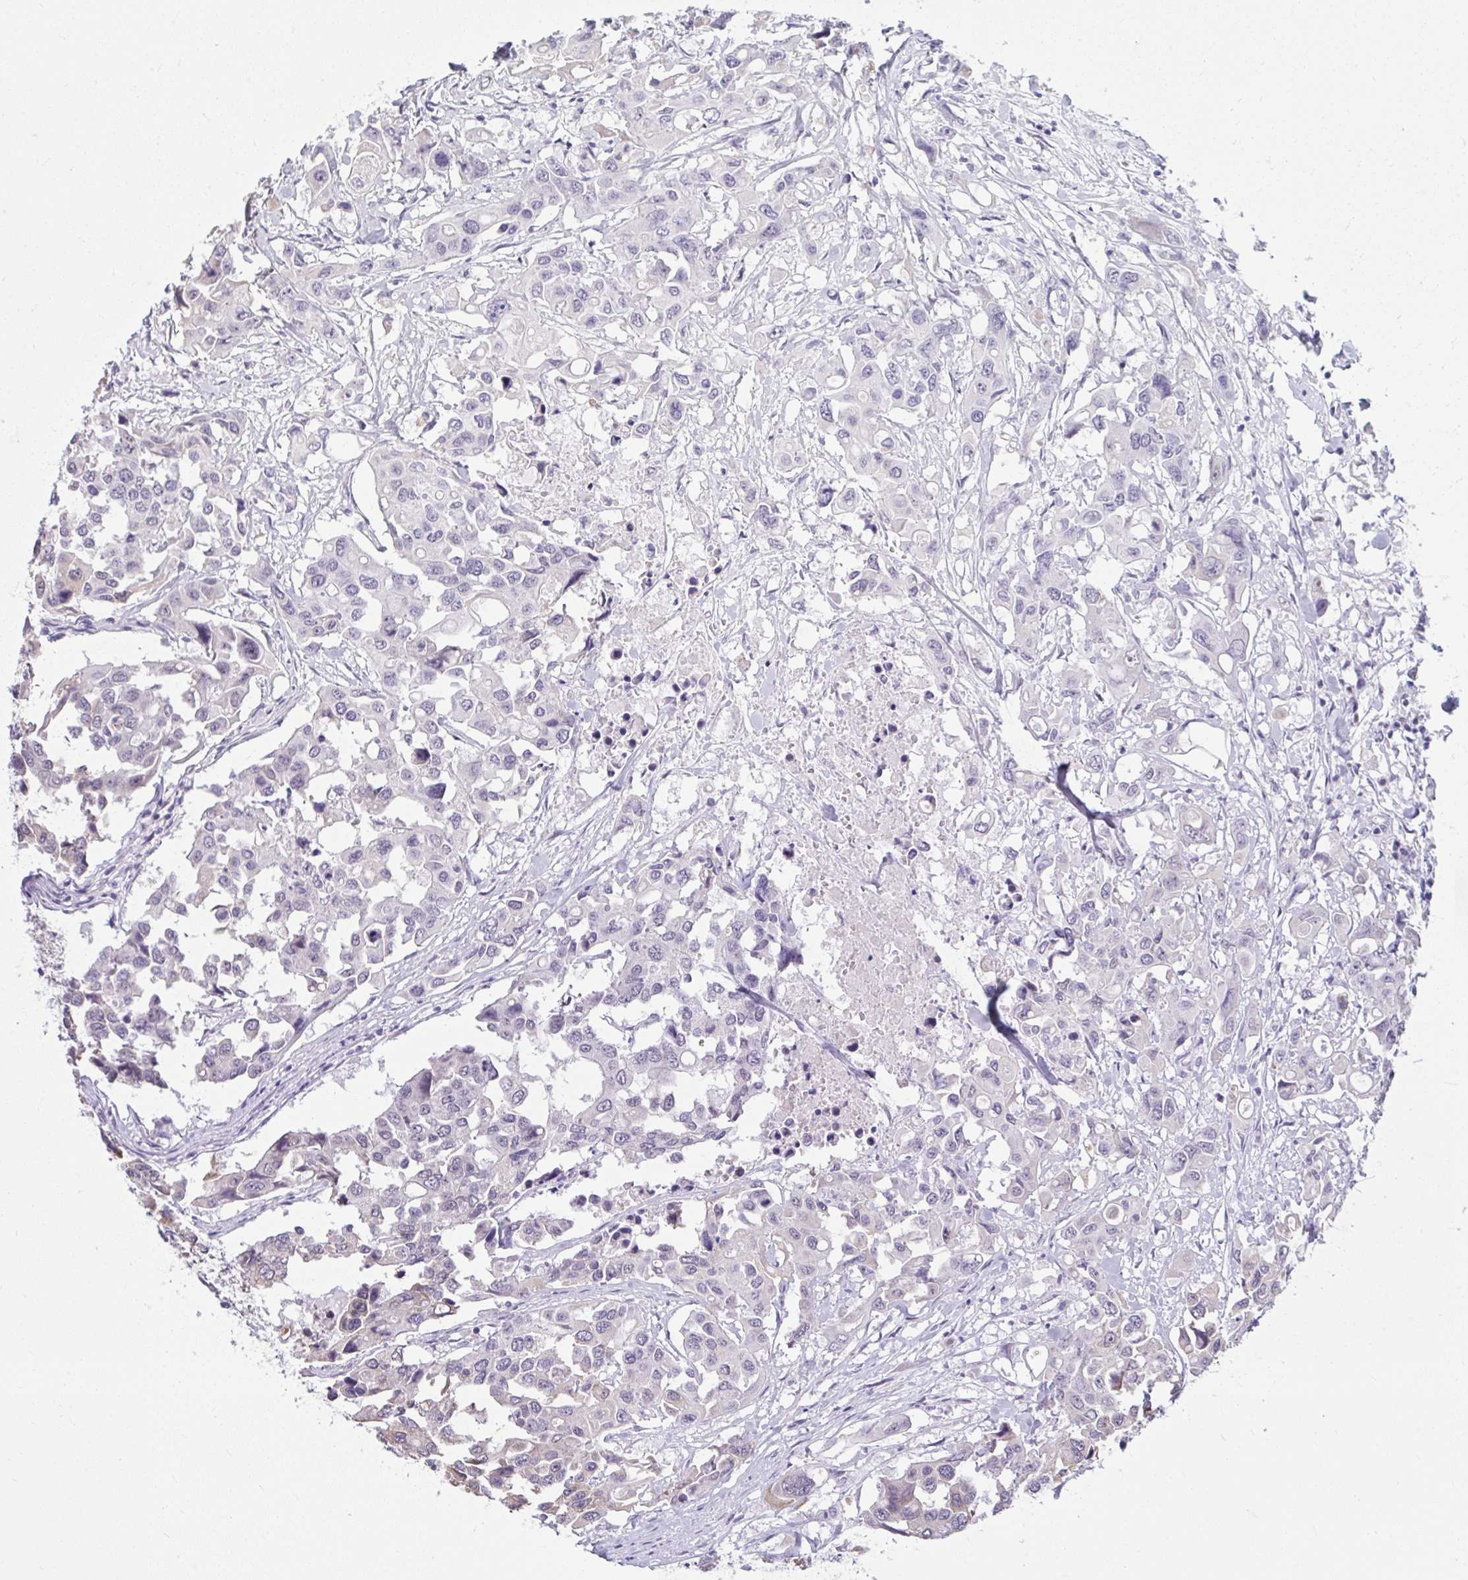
{"staining": {"intensity": "negative", "quantity": "none", "location": "none"}, "tissue": "colorectal cancer", "cell_type": "Tumor cells", "image_type": "cancer", "snomed": [{"axis": "morphology", "description": "Adenocarcinoma, NOS"}, {"axis": "topography", "description": "Colon"}], "caption": "An image of human adenocarcinoma (colorectal) is negative for staining in tumor cells. Brightfield microscopy of immunohistochemistry stained with DAB (brown) and hematoxylin (blue), captured at high magnification.", "gene": "NPPA", "patient": {"sex": "male", "age": 77}}